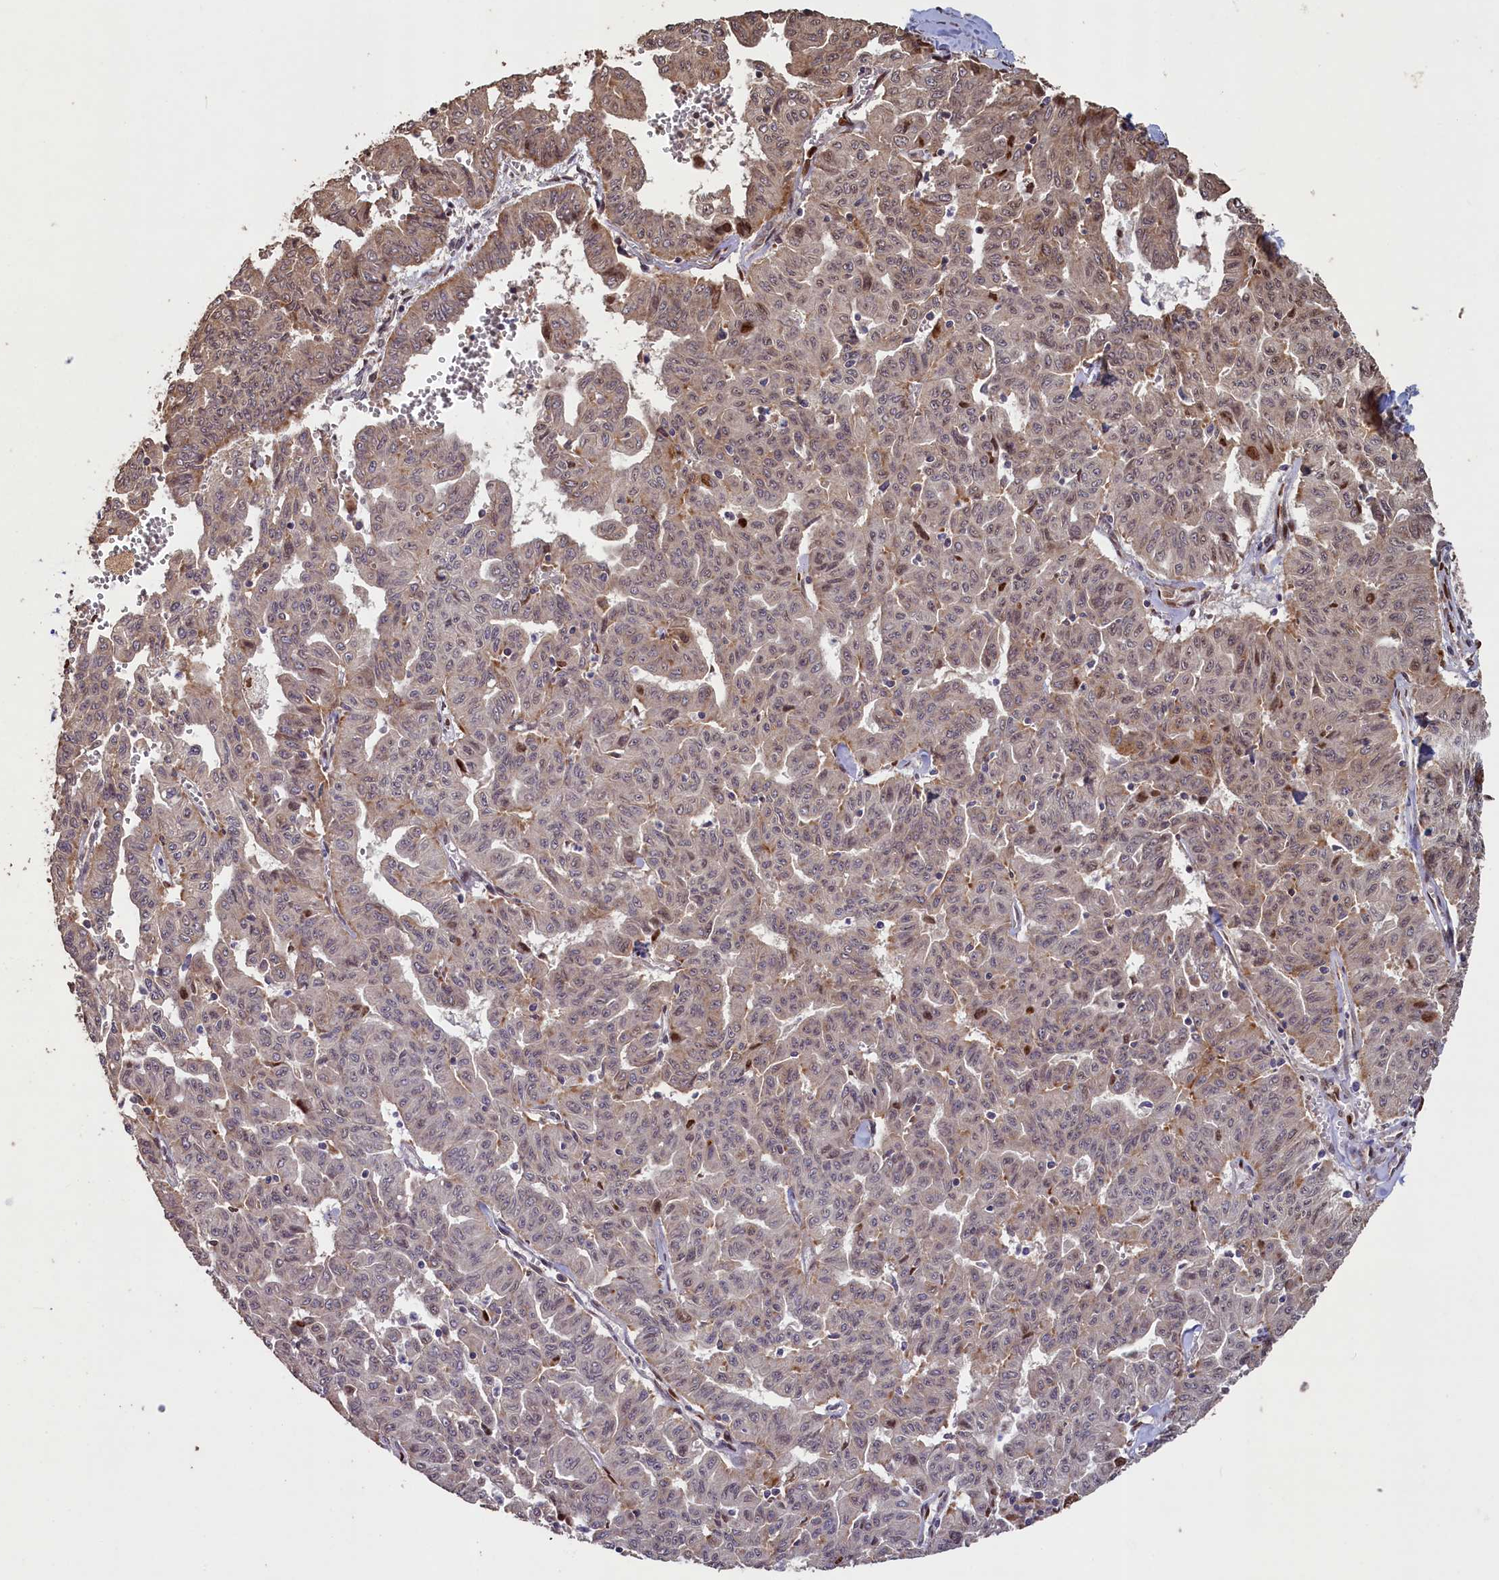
{"staining": {"intensity": "weak", "quantity": ">75%", "location": "cytoplasmic/membranous,nuclear"}, "tissue": "liver cancer", "cell_type": "Tumor cells", "image_type": "cancer", "snomed": [{"axis": "morphology", "description": "Cholangiocarcinoma"}, {"axis": "topography", "description": "Liver"}], "caption": "A histopathology image of human liver cholangiocarcinoma stained for a protein exhibits weak cytoplasmic/membranous and nuclear brown staining in tumor cells.", "gene": "SLC38A7", "patient": {"sex": "female", "age": 77}}